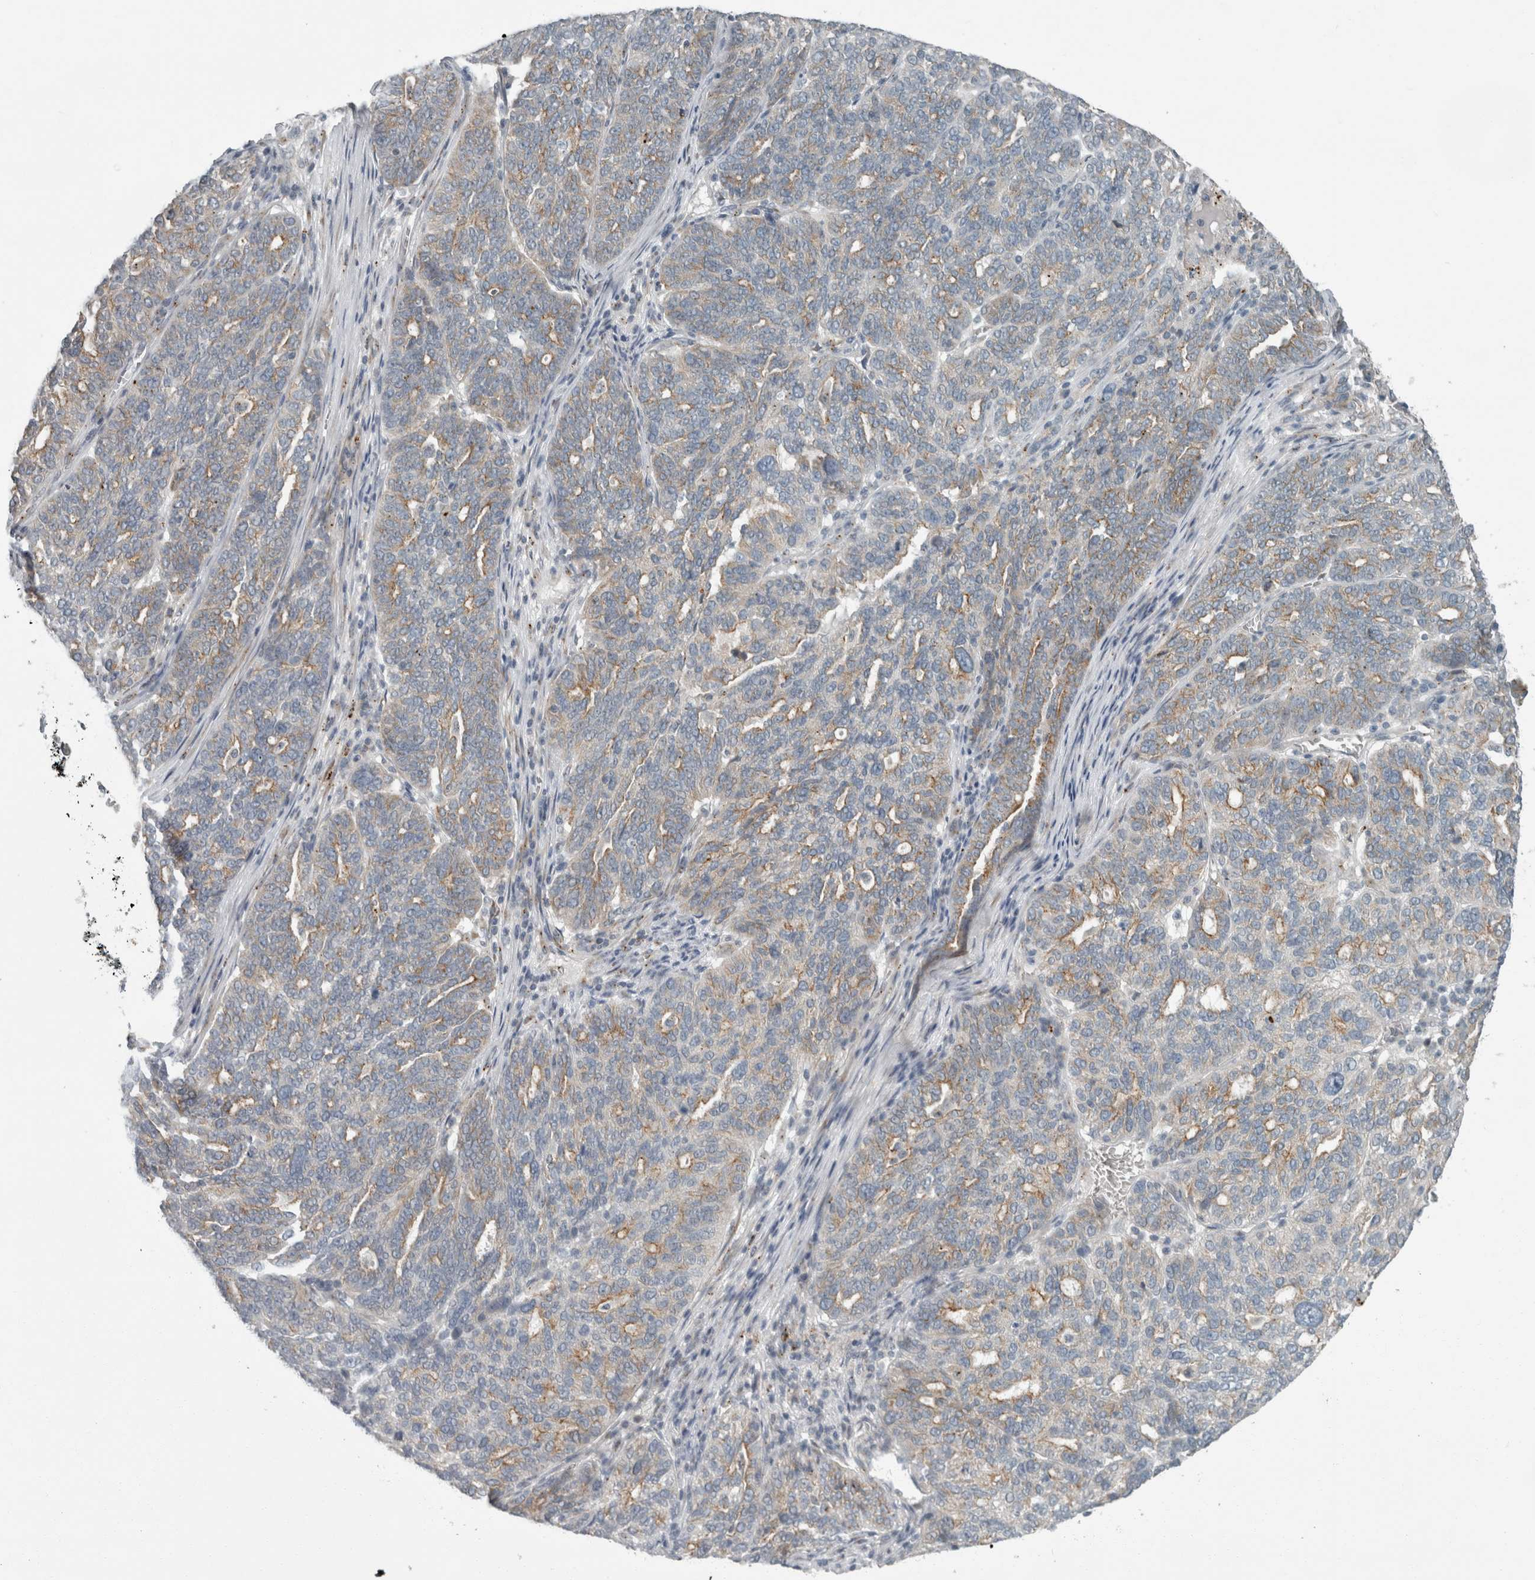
{"staining": {"intensity": "moderate", "quantity": "<25%", "location": "cytoplasmic/membranous"}, "tissue": "ovarian cancer", "cell_type": "Tumor cells", "image_type": "cancer", "snomed": [{"axis": "morphology", "description": "Cystadenocarcinoma, serous, NOS"}, {"axis": "topography", "description": "Ovary"}], "caption": "IHC staining of serous cystadenocarcinoma (ovarian), which exhibits low levels of moderate cytoplasmic/membranous expression in approximately <25% of tumor cells indicating moderate cytoplasmic/membranous protein positivity. The staining was performed using DAB (brown) for protein detection and nuclei were counterstained in hematoxylin (blue).", "gene": "KIF1C", "patient": {"sex": "female", "age": 59}}